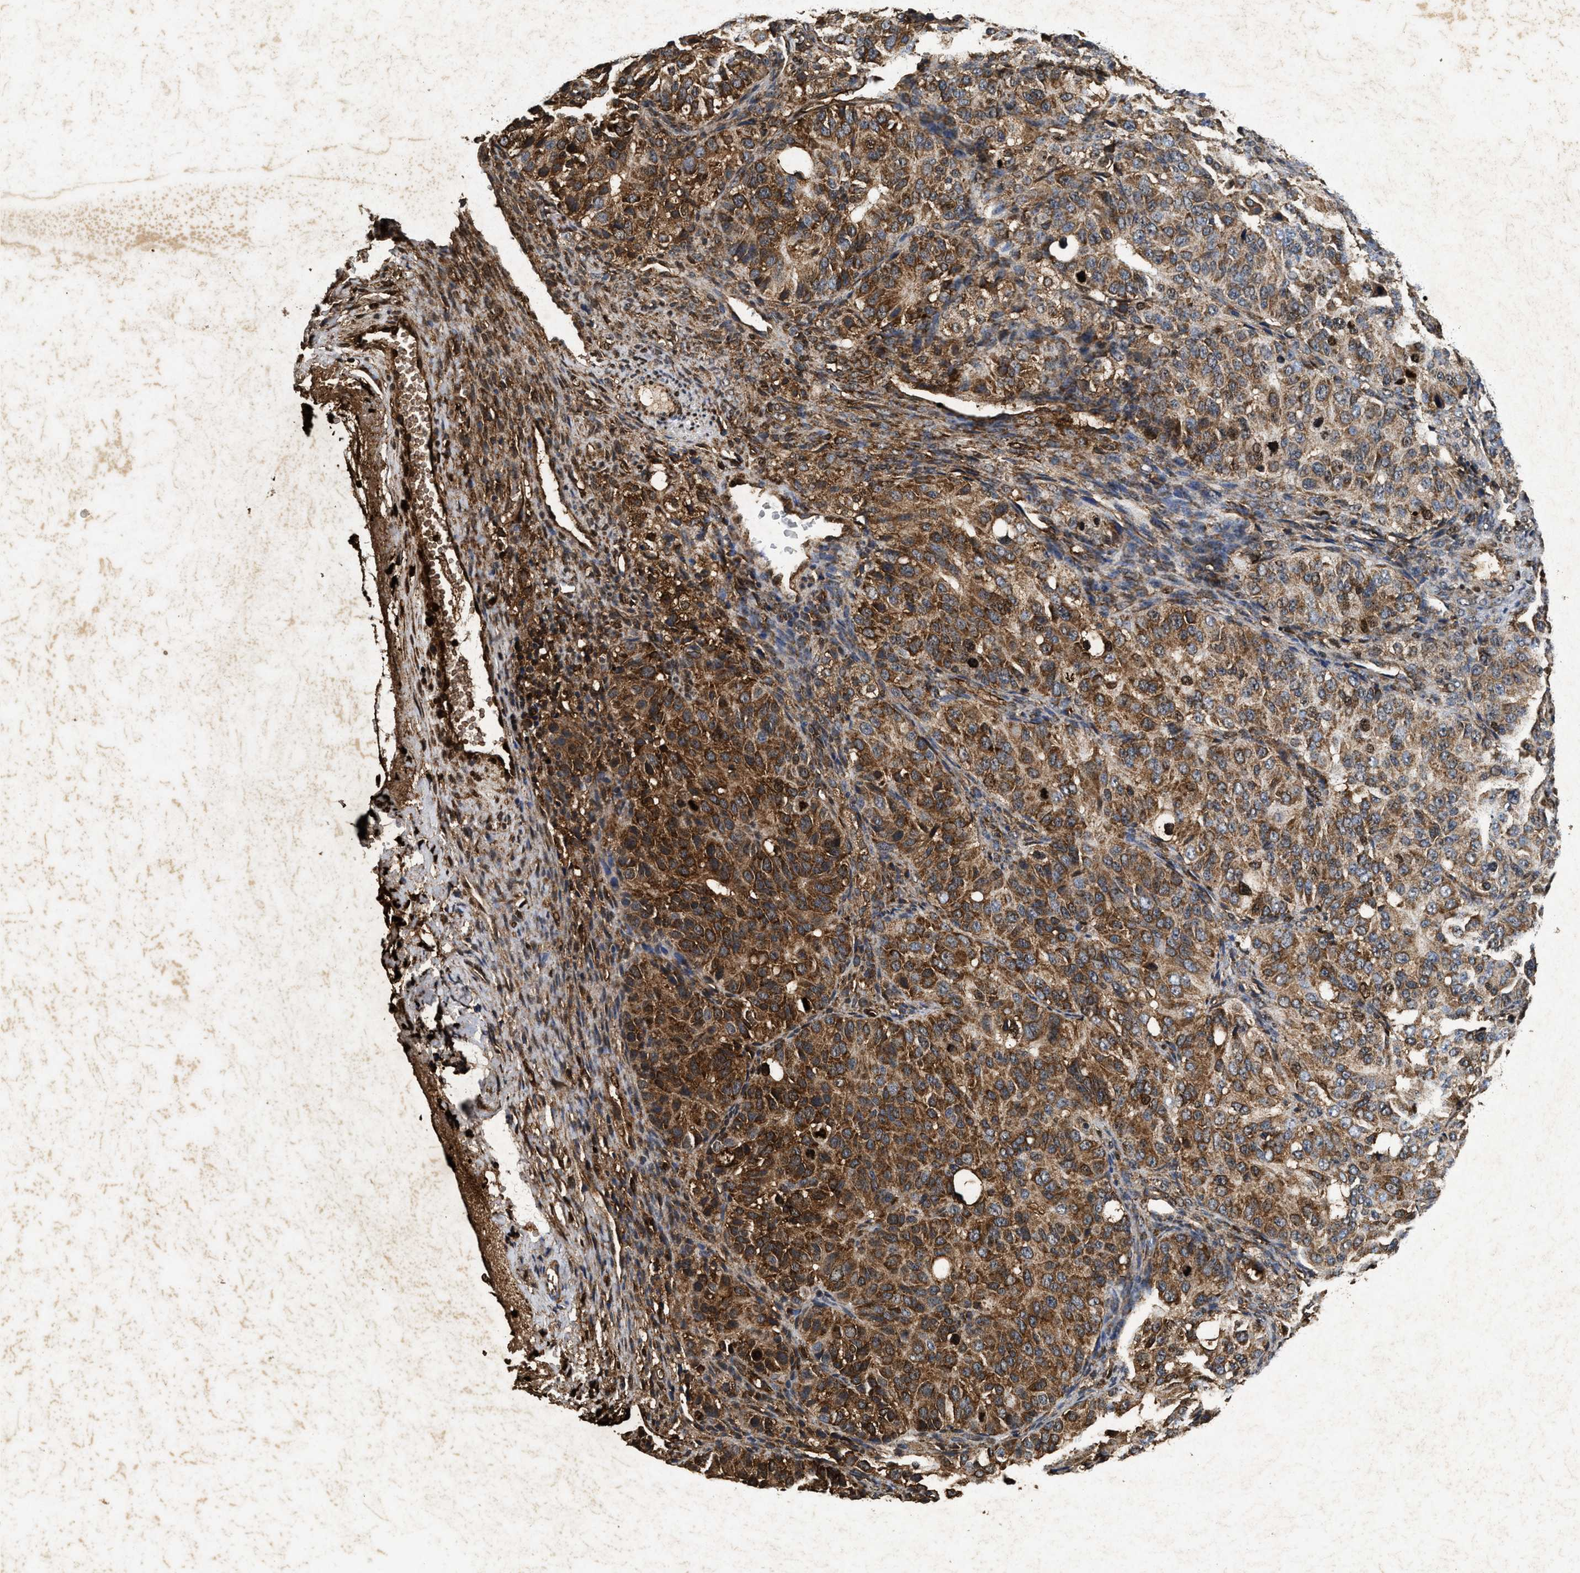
{"staining": {"intensity": "moderate", "quantity": ">75%", "location": "cytoplasmic/membranous"}, "tissue": "ovarian cancer", "cell_type": "Tumor cells", "image_type": "cancer", "snomed": [{"axis": "morphology", "description": "Carcinoma, endometroid"}, {"axis": "topography", "description": "Ovary"}], "caption": "DAB (3,3'-diaminobenzidine) immunohistochemical staining of human ovarian cancer (endometroid carcinoma) exhibits moderate cytoplasmic/membranous protein expression in about >75% of tumor cells.", "gene": "ACOX1", "patient": {"sex": "female", "age": 51}}